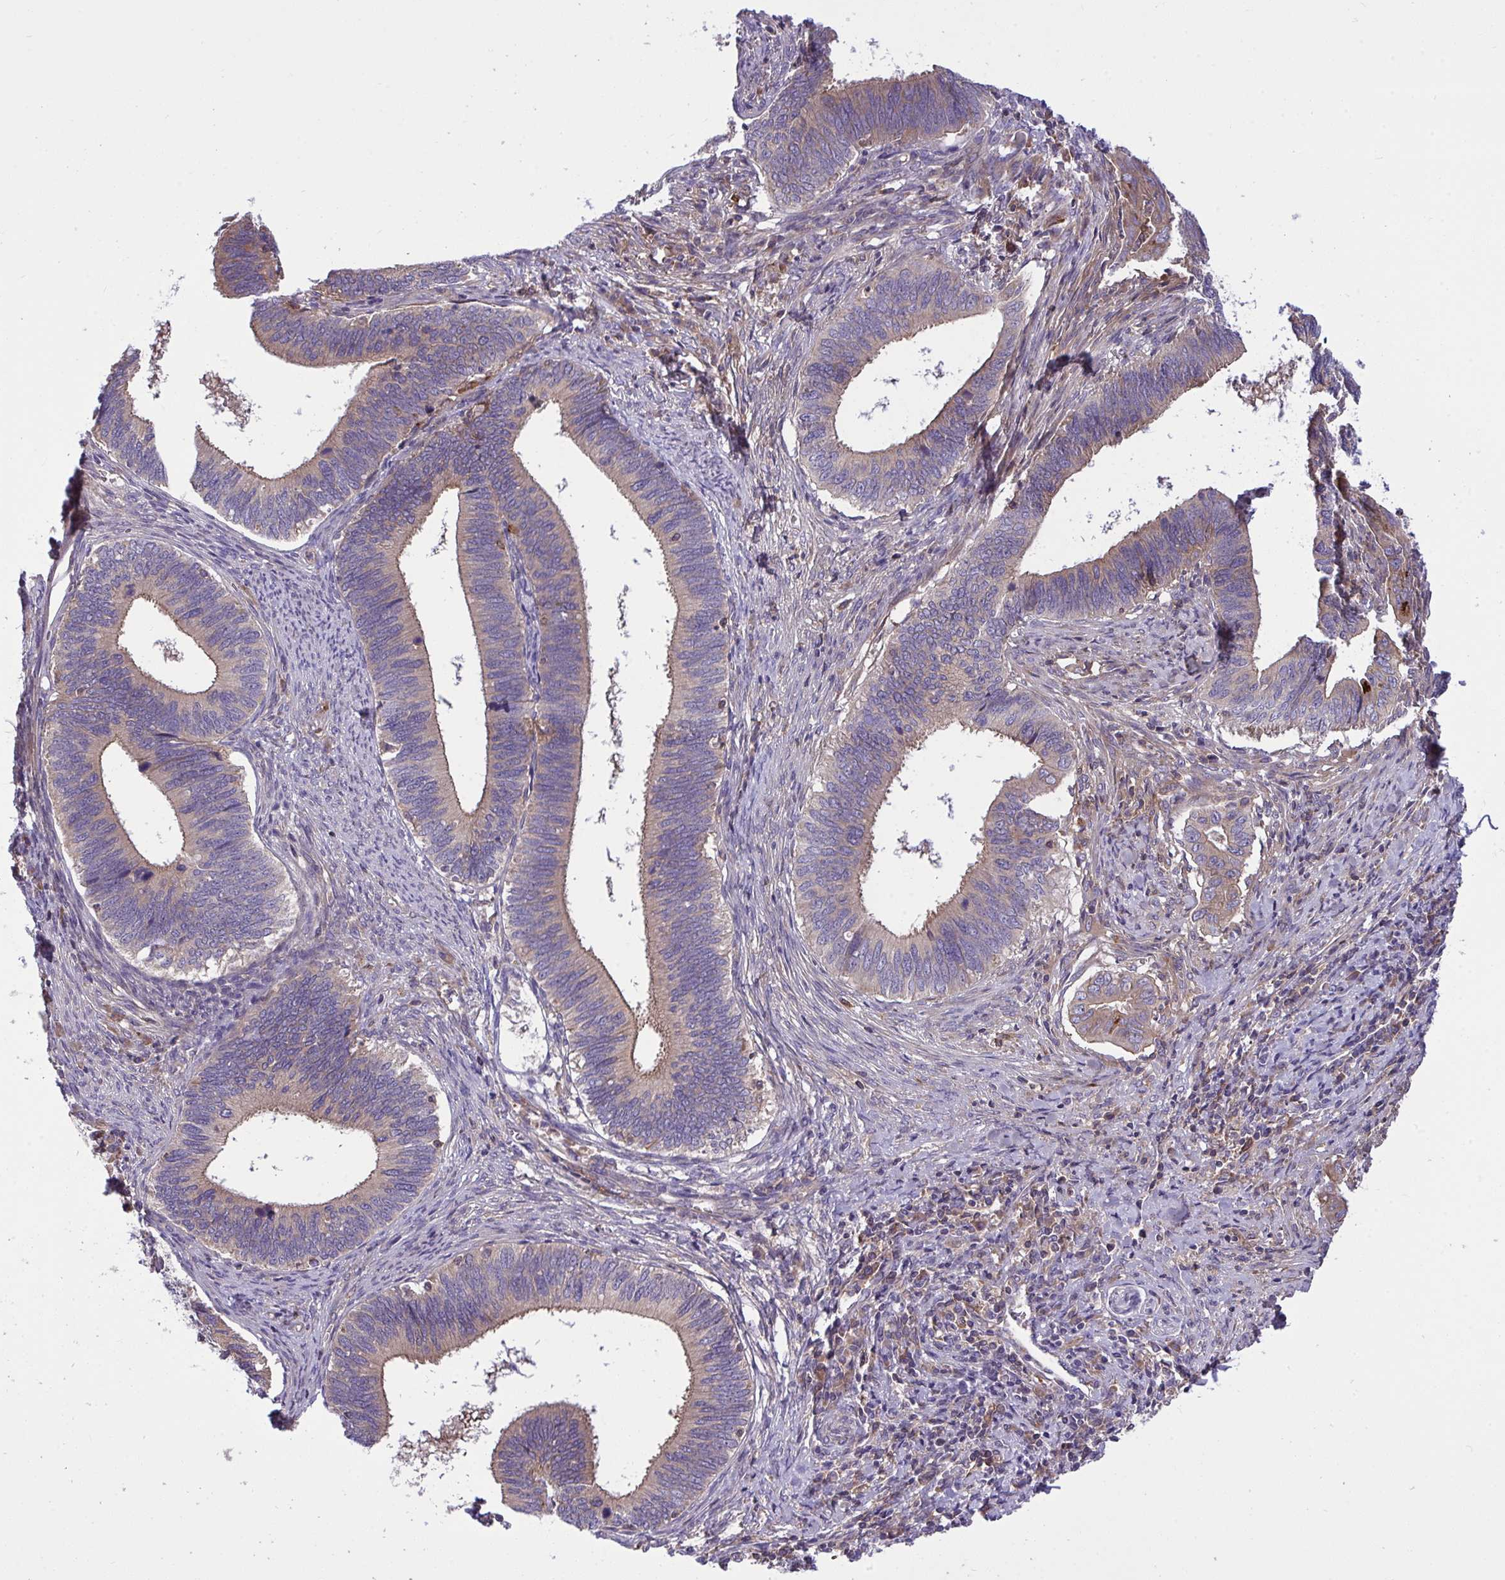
{"staining": {"intensity": "weak", "quantity": "<25%", "location": "cytoplasmic/membranous"}, "tissue": "cervical cancer", "cell_type": "Tumor cells", "image_type": "cancer", "snomed": [{"axis": "morphology", "description": "Adenocarcinoma, NOS"}, {"axis": "topography", "description": "Cervix"}], "caption": "This is a photomicrograph of IHC staining of cervical adenocarcinoma, which shows no staining in tumor cells. (Stains: DAB (3,3'-diaminobenzidine) immunohistochemistry with hematoxylin counter stain, Microscopy: brightfield microscopy at high magnification).", "gene": "GRB14", "patient": {"sex": "female", "age": 42}}